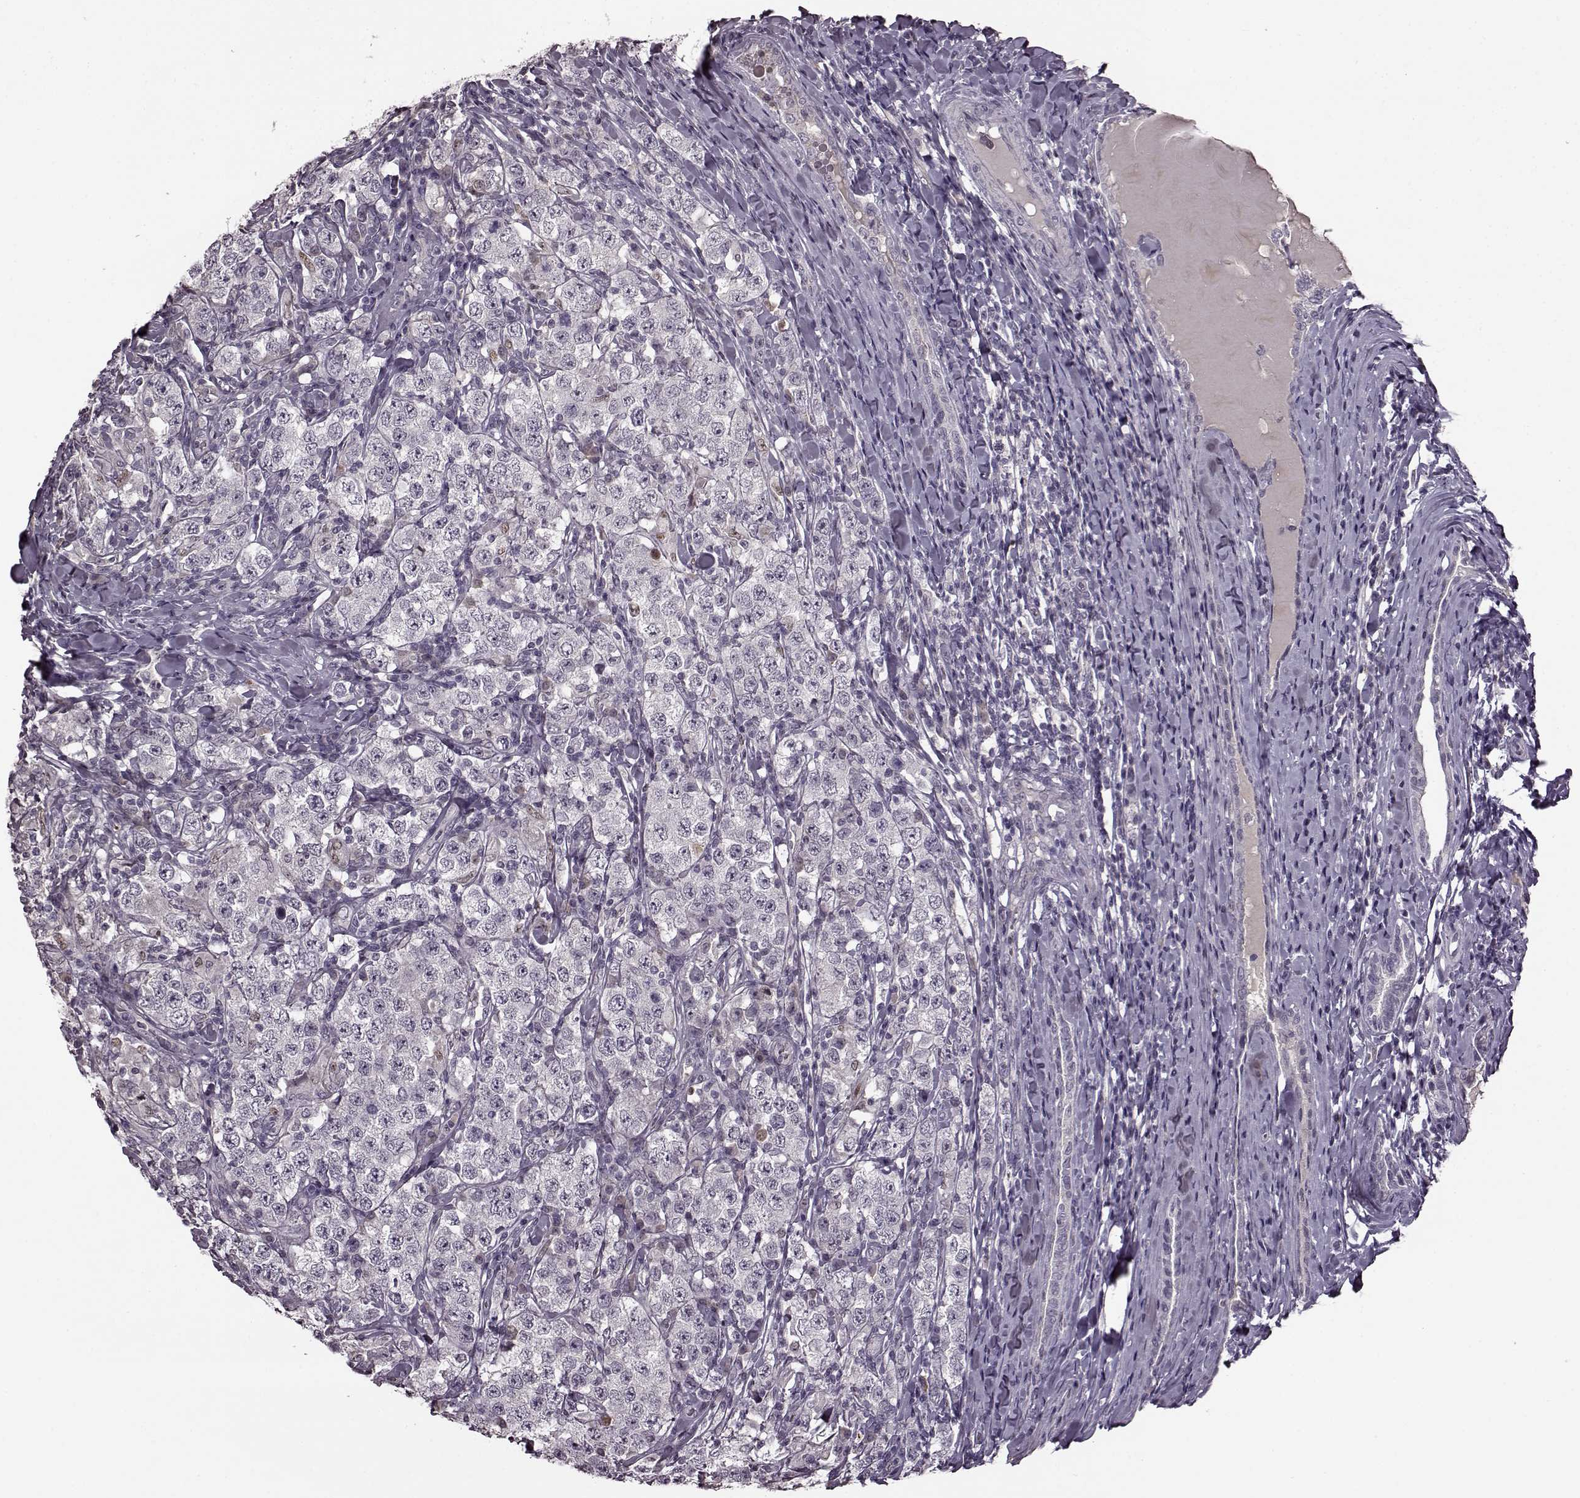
{"staining": {"intensity": "negative", "quantity": "none", "location": "none"}, "tissue": "testis cancer", "cell_type": "Tumor cells", "image_type": "cancer", "snomed": [{"axis": "morphology", "description": "Seminoma, NOS"}, {"axis": "morphology", "description": "Carcinoma, Embryonal, NOS"}, {"axis": "topography", "description": "Testis"}], "caption": "This is an IHC image of human testis cancer (embryonal carcinoma). There is no staining in tumor cells.", "gene": "CNGA3", "patient": {"sex": "male", "age": 41}}